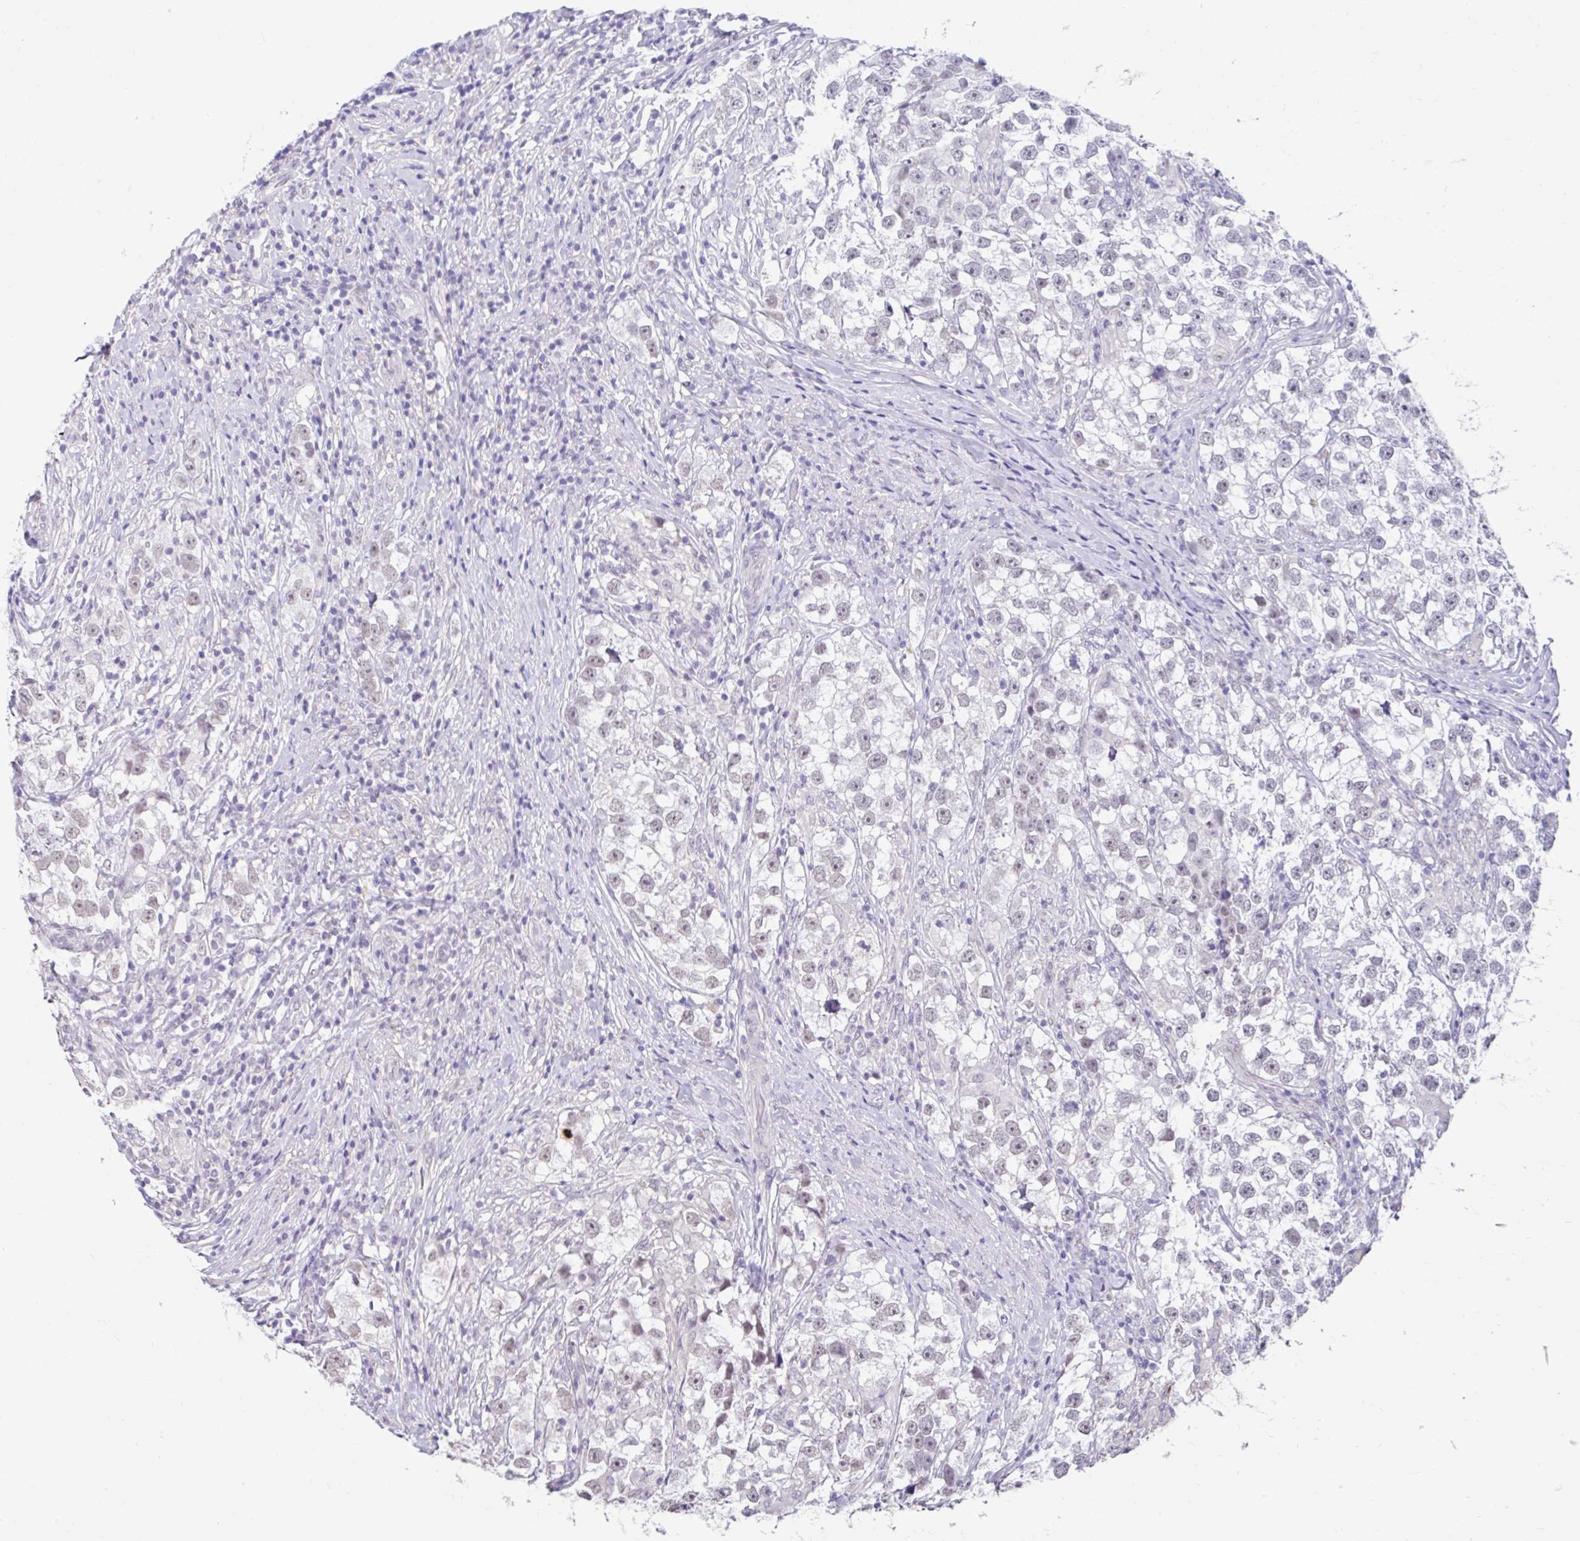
{"staining": {"intensity": "weak", "quantity": "<25%", "location": "nuclear"}, "tissue": "testis cancer", "cell_type": "Tumor cells", "image_type": "cancer", "snomed": [{"axis": "morphology", "description": "Seminoma, NOS"}, {"axis": "topography", "description": "Testis"}], "caption": "Immunohistochemistry (IHC) photomicrograph of neoplastic tissue: testis cancer (seminoma) stained with DAB reveals no significant protein staining in tumor cells. (Immunohistochemistry (IHC), brightfield microscopy, high magnification).", "gene": "DCAF17", "patient": {"sex": "male", "age": 46}}